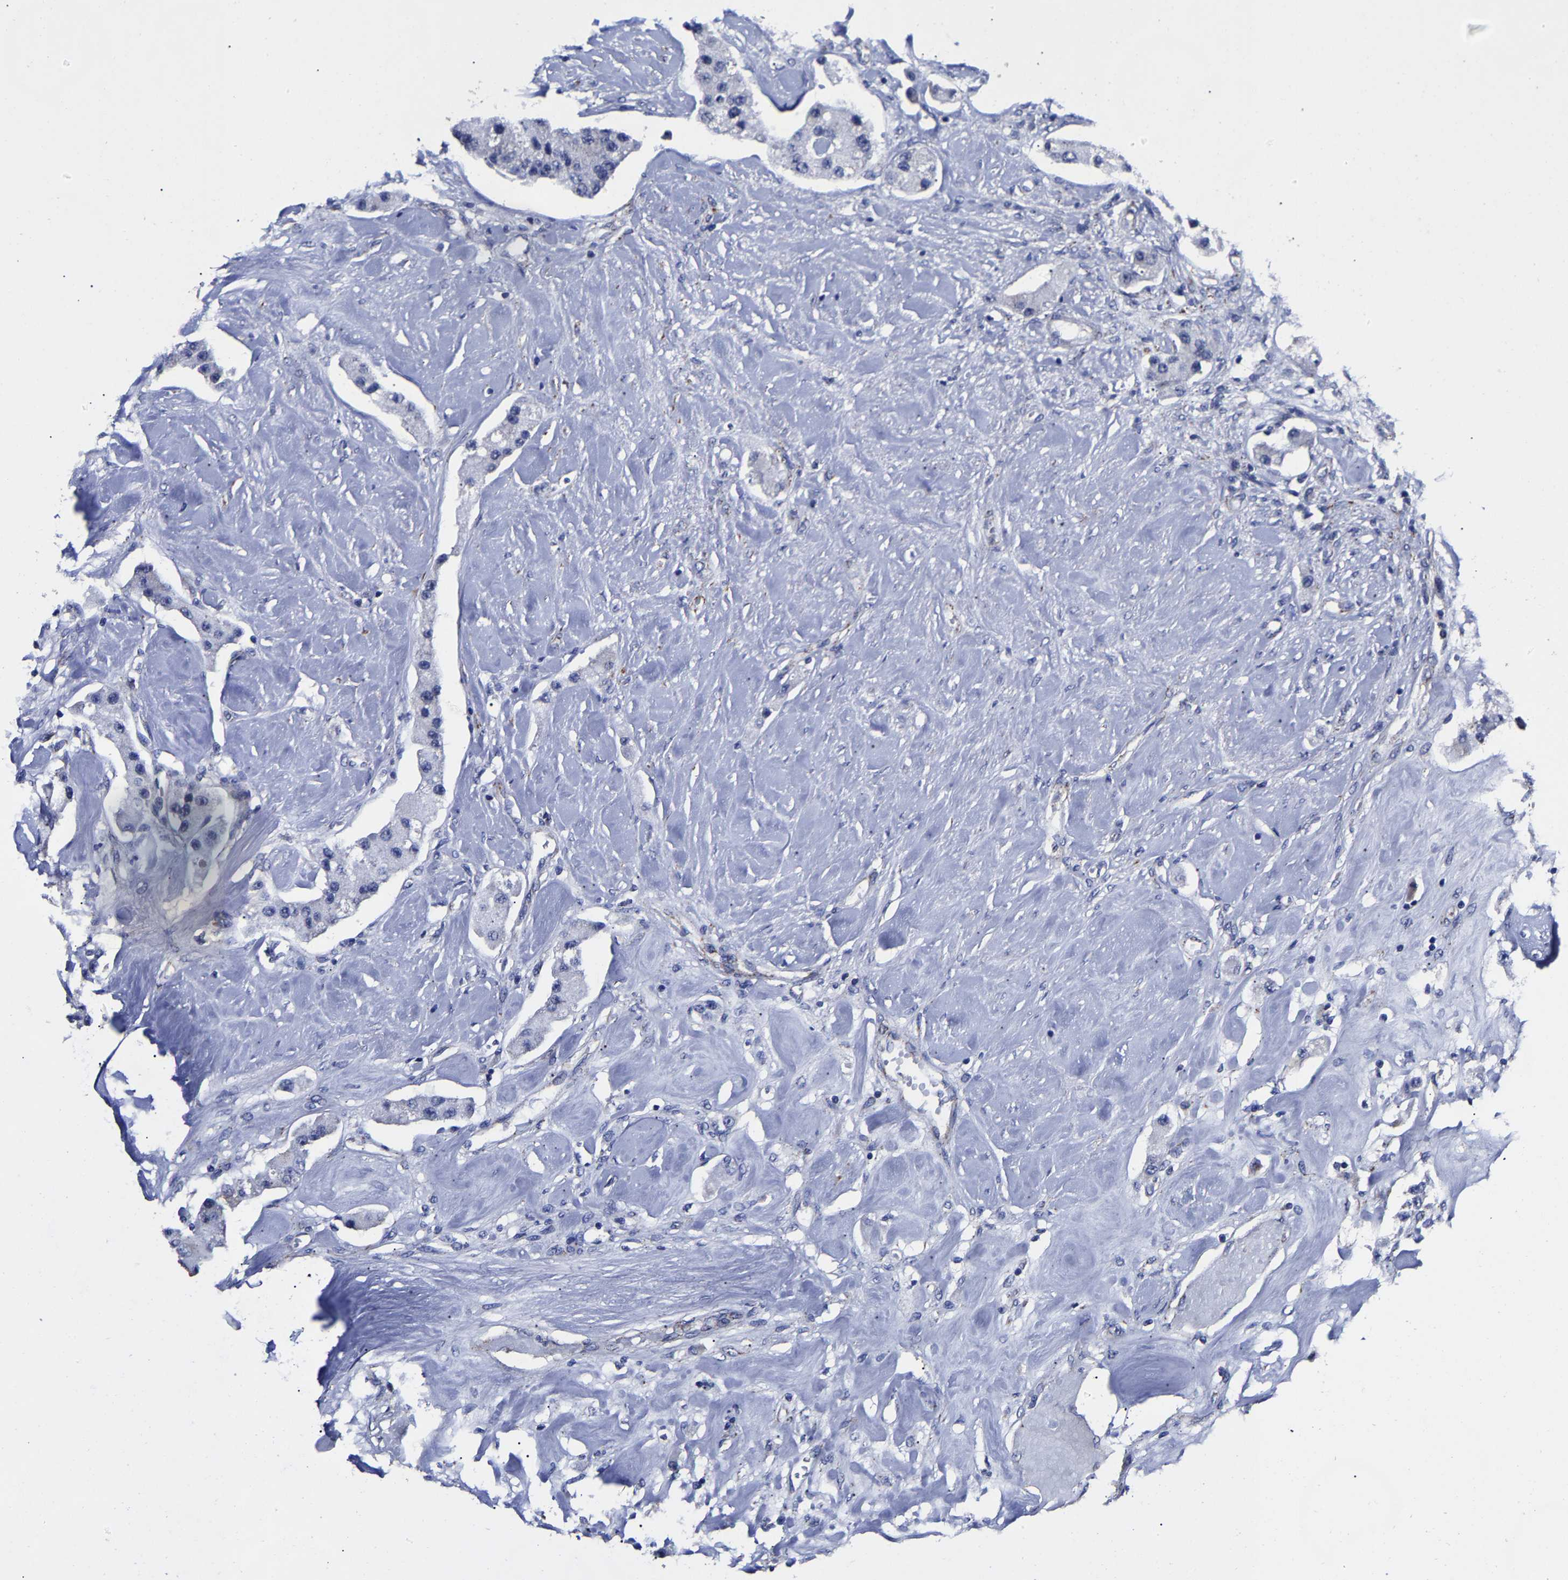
{"staining": {"intensity": "negative", "quantity": "none", "location": "none"}, "tissue": "carcinoid", "cell_type": "Tumor cells", "image_type": "cancer", "snomed": [{"axis": "morphology", "description": "Carcinoid, malignant, NOS"}, {"axis": "topography", "description": "Pancreas"}], "caption": "Carcinoid (malignant) was stained to show a protein in brown. There is no significant staining in tumor cells. The staining is performed using DAB brown chromogen with nuclei counter-stained in using hematoxylin.", "gene": "AASS", "patient": {"sex": "male", "age": 41}}